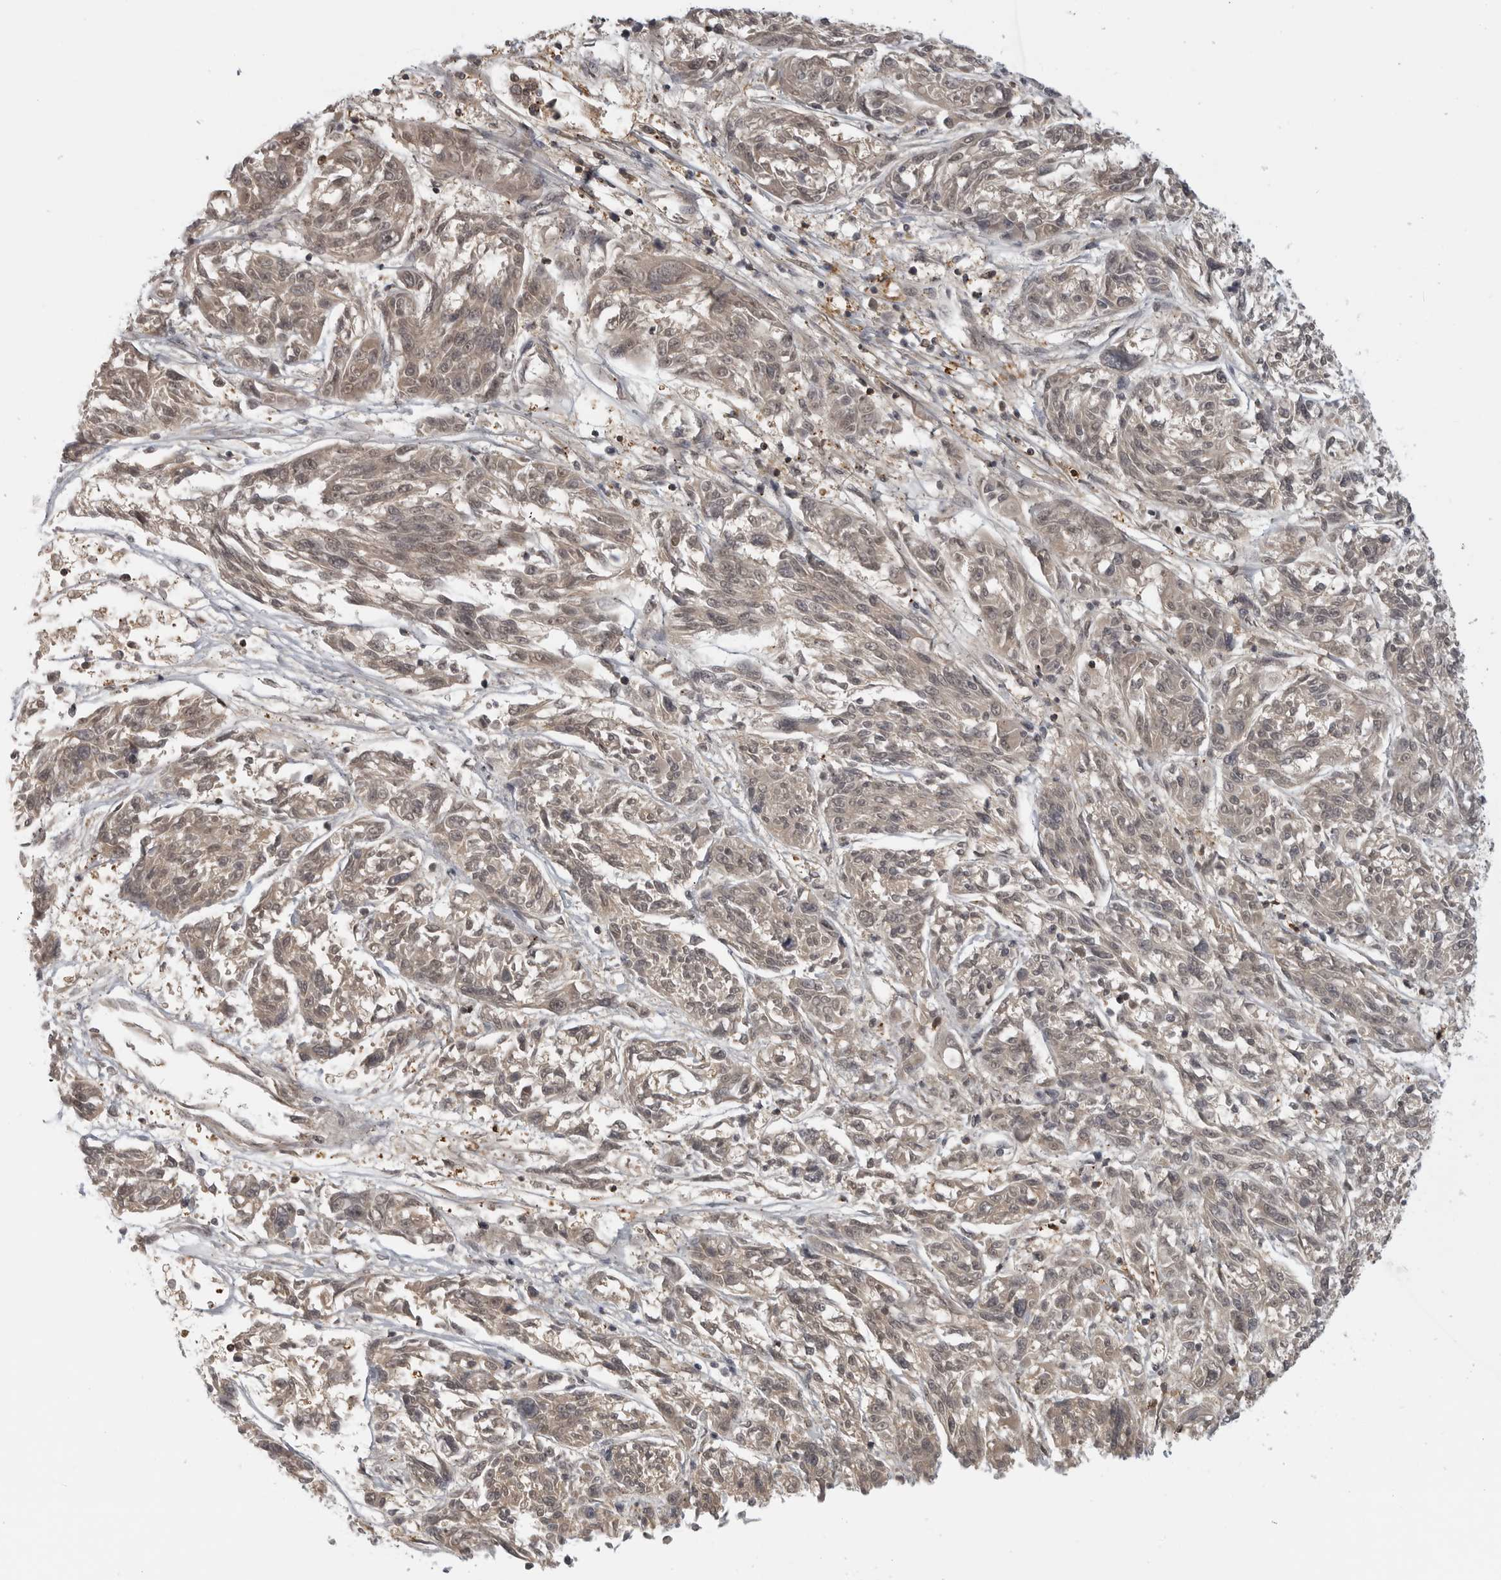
{"staining": {"intensity": "weak", "quantity": "25%-75%", "location": "cytoplasmic/membranous"}, "tissue": "melanoma", "cell_type": "Tumor cells", "image_type": "cancer", "snomed": [{"axis": "morphology", "description": "Malignant melanoma, NOS"}, {"axis": "topography", "description": "Skin"}], "caption": "An IHC micrograph of neoplastic tissue is shown. Protein staining in brown shows weak cytoplasmic/membranous positivity in melanoma within tumor cells. The protein is stained brown, and the nuclei are stained in blue (DAB (3,3'-diaminobenzidine) IHC with brightfield microscopy, high magnification).", "gene": "CTIF", "patient": {"sex": "male", "age": 53}}